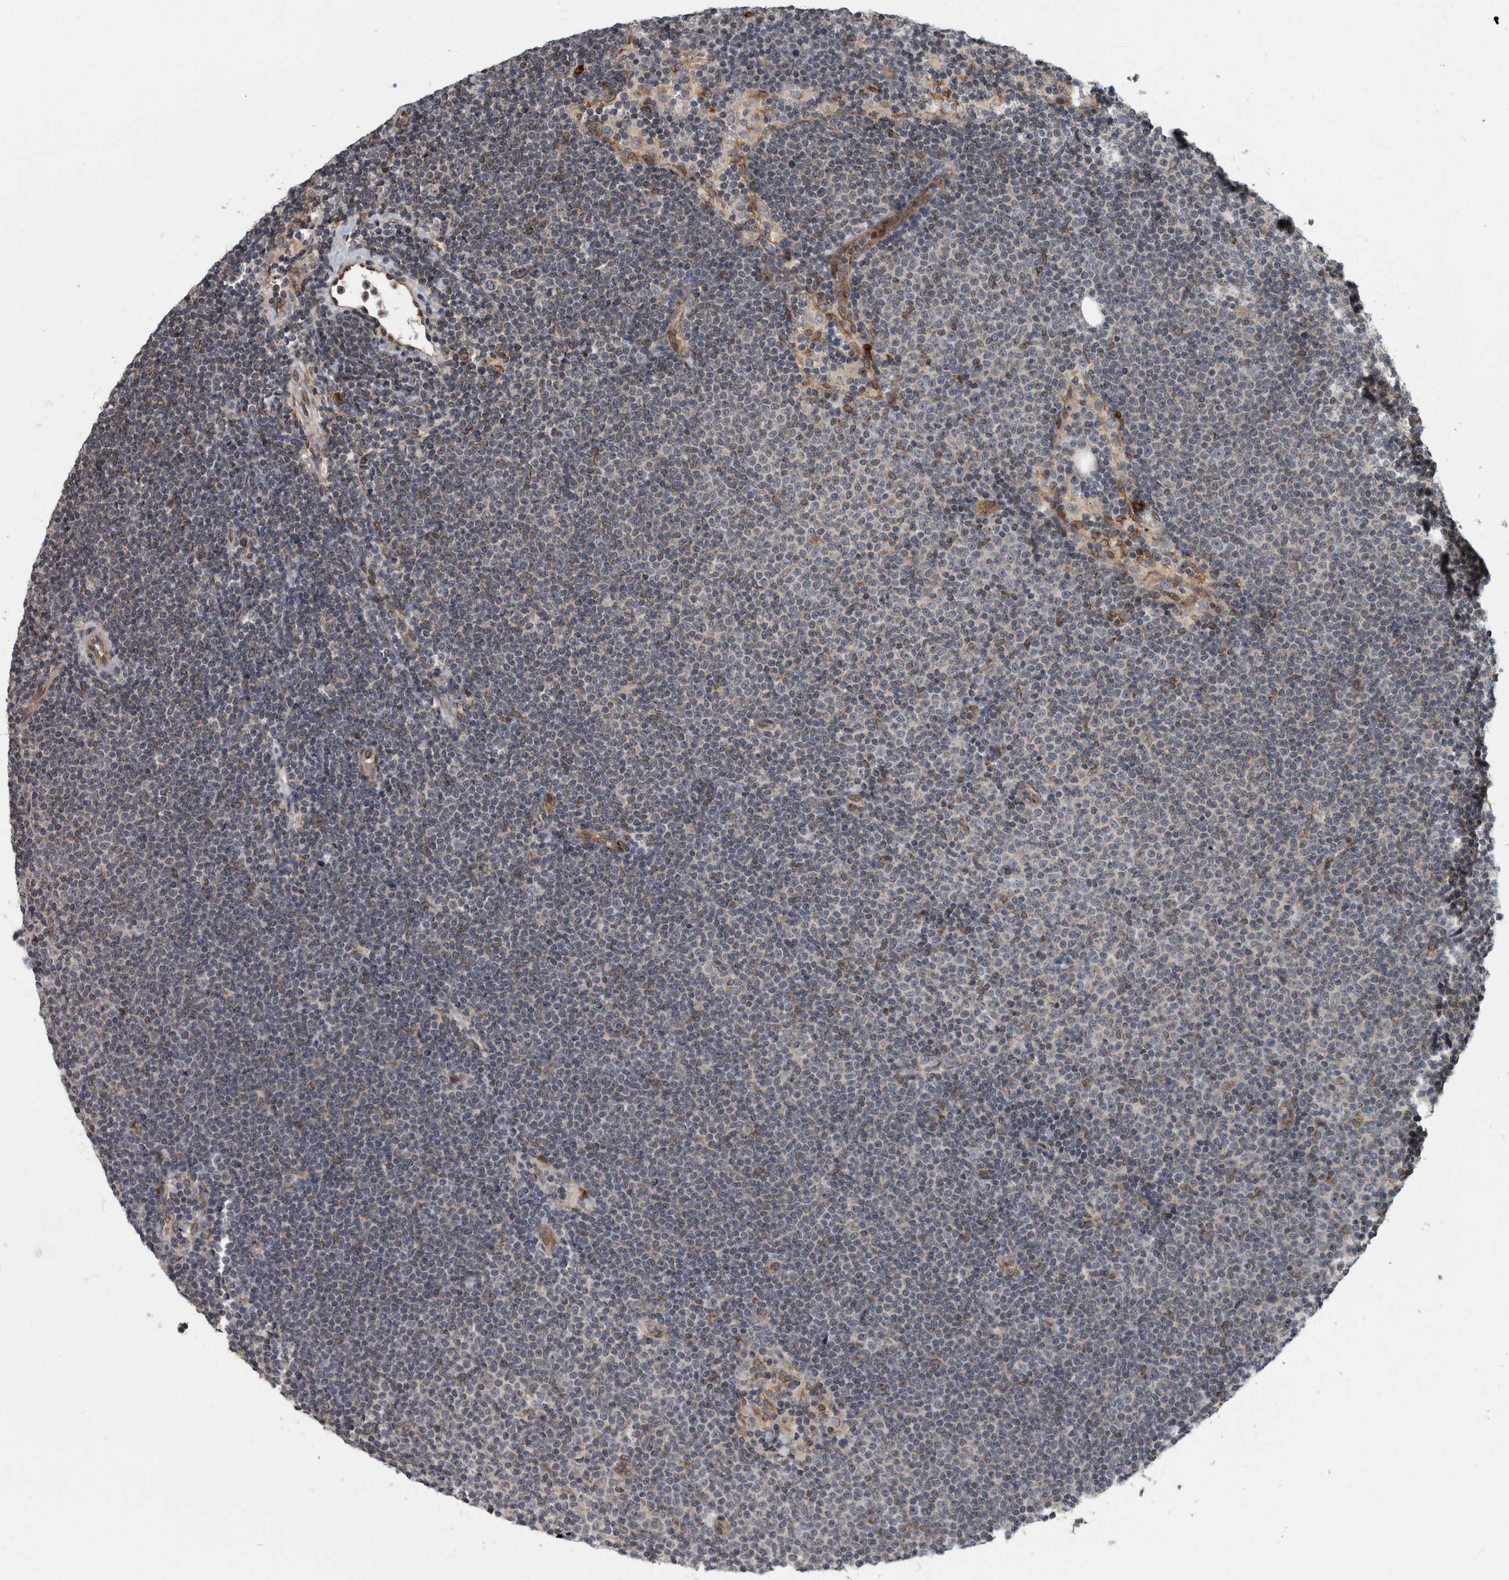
{"staining": {"intensity": "weak", "quantity": "<25%", "location": "cytoplasmic/membranous"}, "tissue": "lymphoma", "cell_type": "Tumor cells", "image_type": "cancer", "snomed": [{"axis": "morphology", "description": "Malignant lymphoma, non-Hodgkin's type, Low grade"}, {"axis": "topography", "description": "Lymph node"}], "caption": "The micrograph displays no staining of tumor cells in malignant lymphoma, non-Hodgkin's type (low-grade).", "gene": "LMAN2L", "patient": {"sex": "female", "age": 53}}